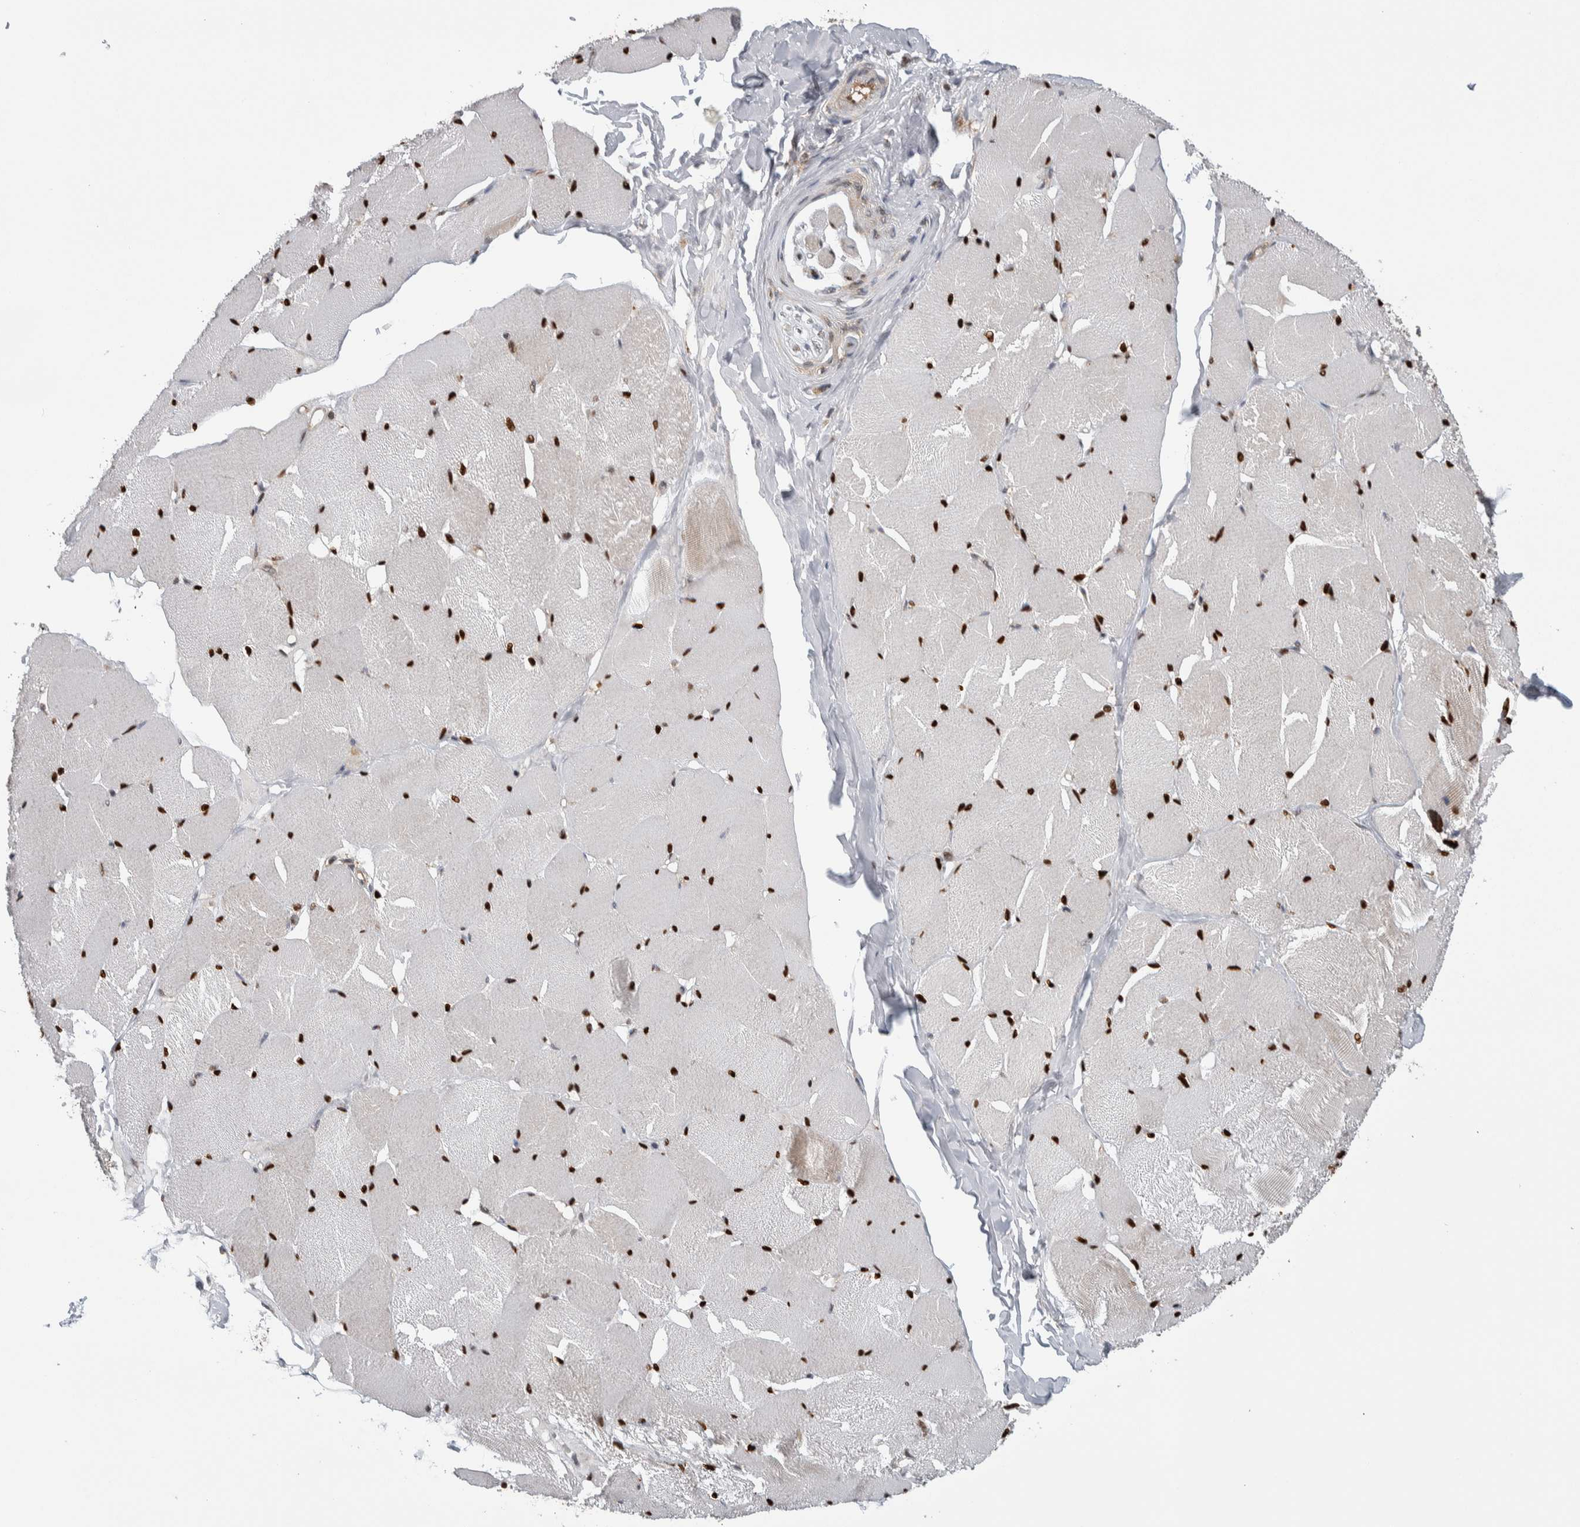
{"staining": {"intensity": "strong", "quantity": ">75%", "location": "nuclear"}, "tissue": "skeletal muscle", "cell_type": "Myocytes", "image_type": "normal", "snomed": [{"axis": "morphology", "description": "Normal tissue, NOS"}, {"axis": "topography", "description": "Skin"}, {"axis": "topography", "description": "Skeletal muscle"}], "caption": "Strong nuclear expression is identified in approximately >75% of myocytes in unremarkable skeletal muscle. (IHC, brightfield microscopy, high magnification).", "gene": "PTPA", "patient": {"sex": "male", "age": 83}}